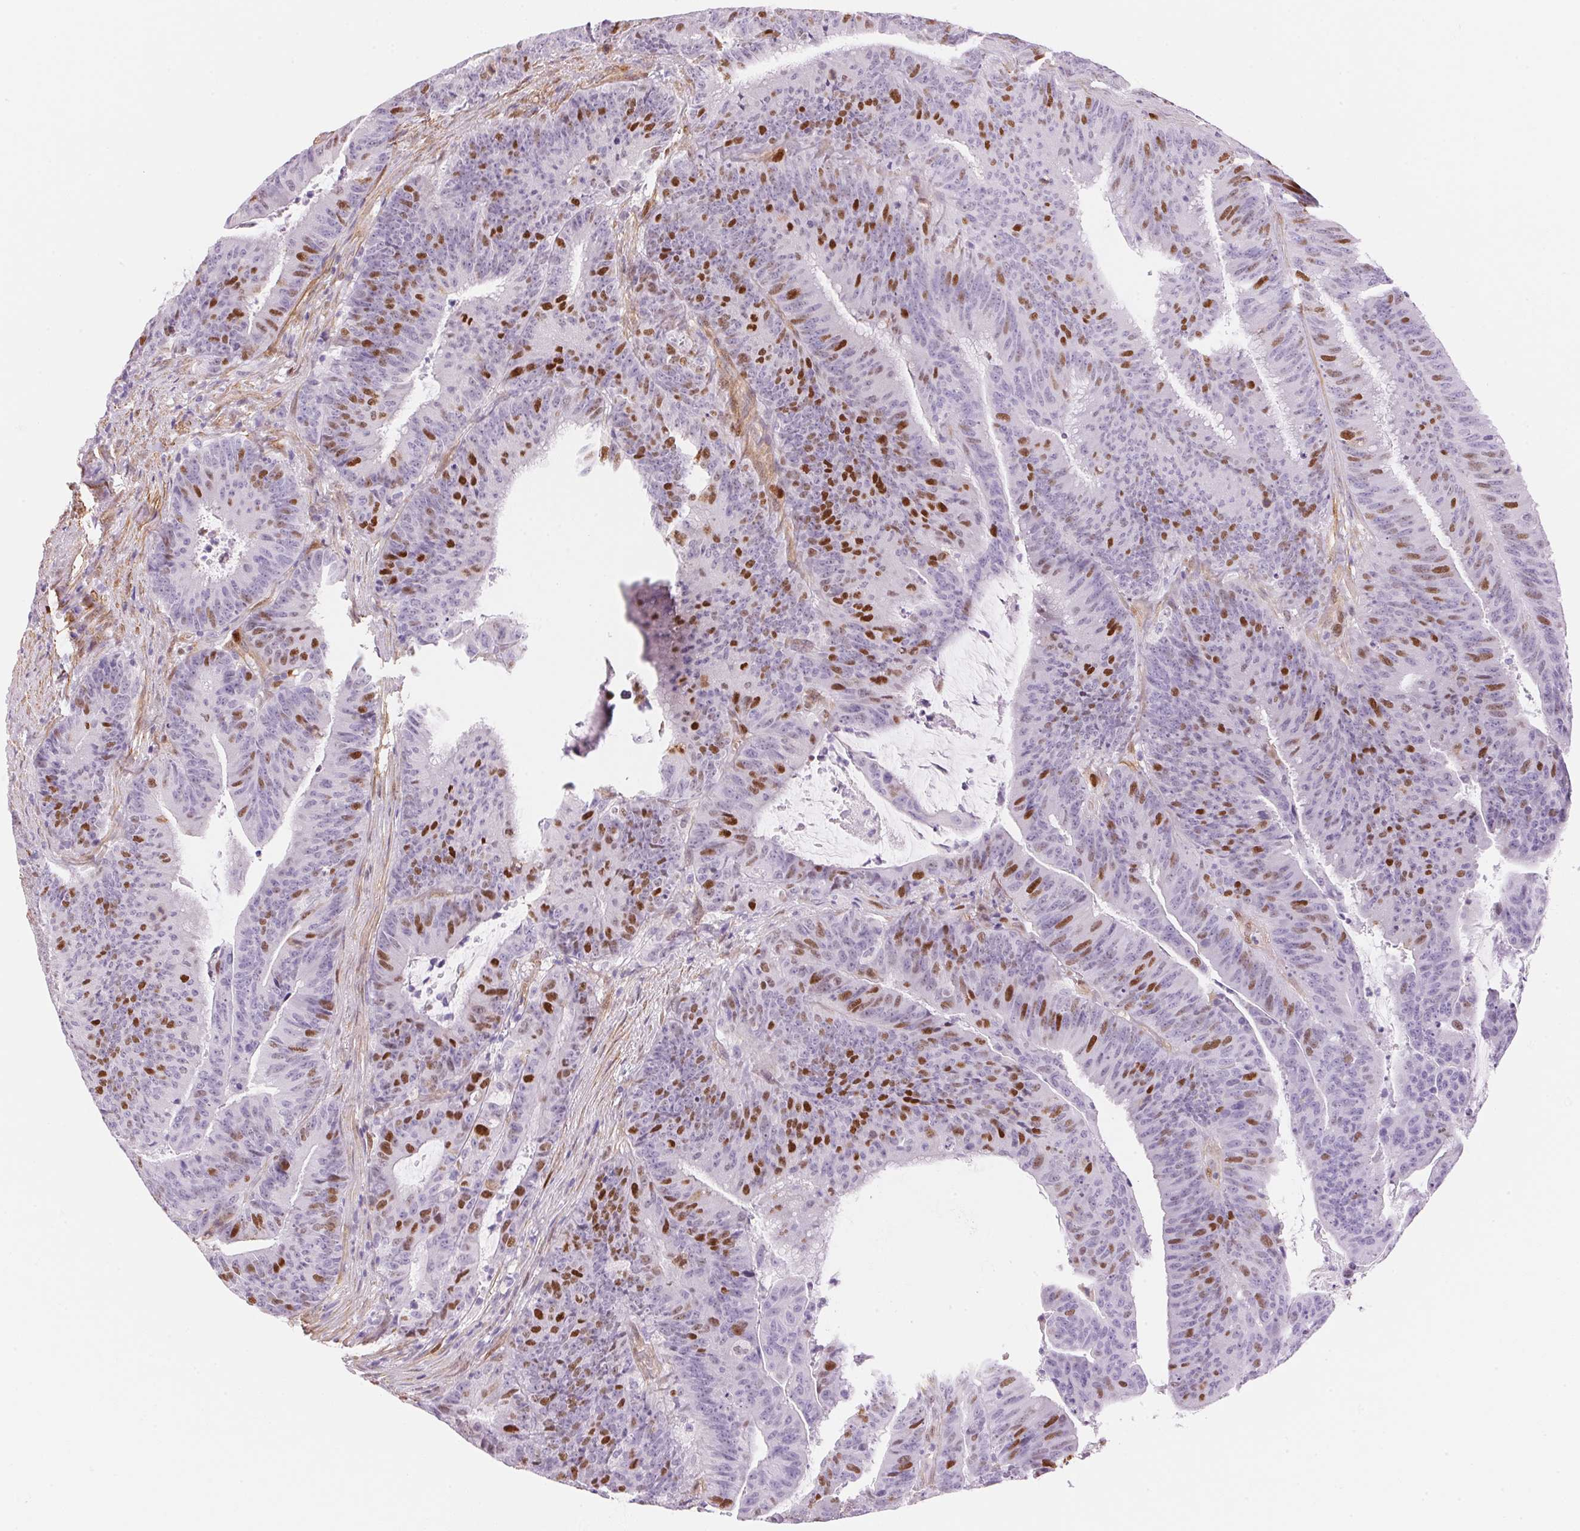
{"staining": {"intensity": "strong", "quantity": "<25%", "location": "nuclear"}, "tissue": "colorectal cancer", "cell_type": "Tumor cells", "image_type": "cancer", "snomed": [{"axis": "morphology", "description": "Adenocarcinoma, NOS"}, {"axis": "topography", "description": "Colon"}], "caption": "Brown immunohistochemical staining in colorectal adenocarcinoma demonstrates strong nuclear expression in about <25% of tumor cells.", "gene": "SMTN", "patient": {"sex": "female", "age": 78}}